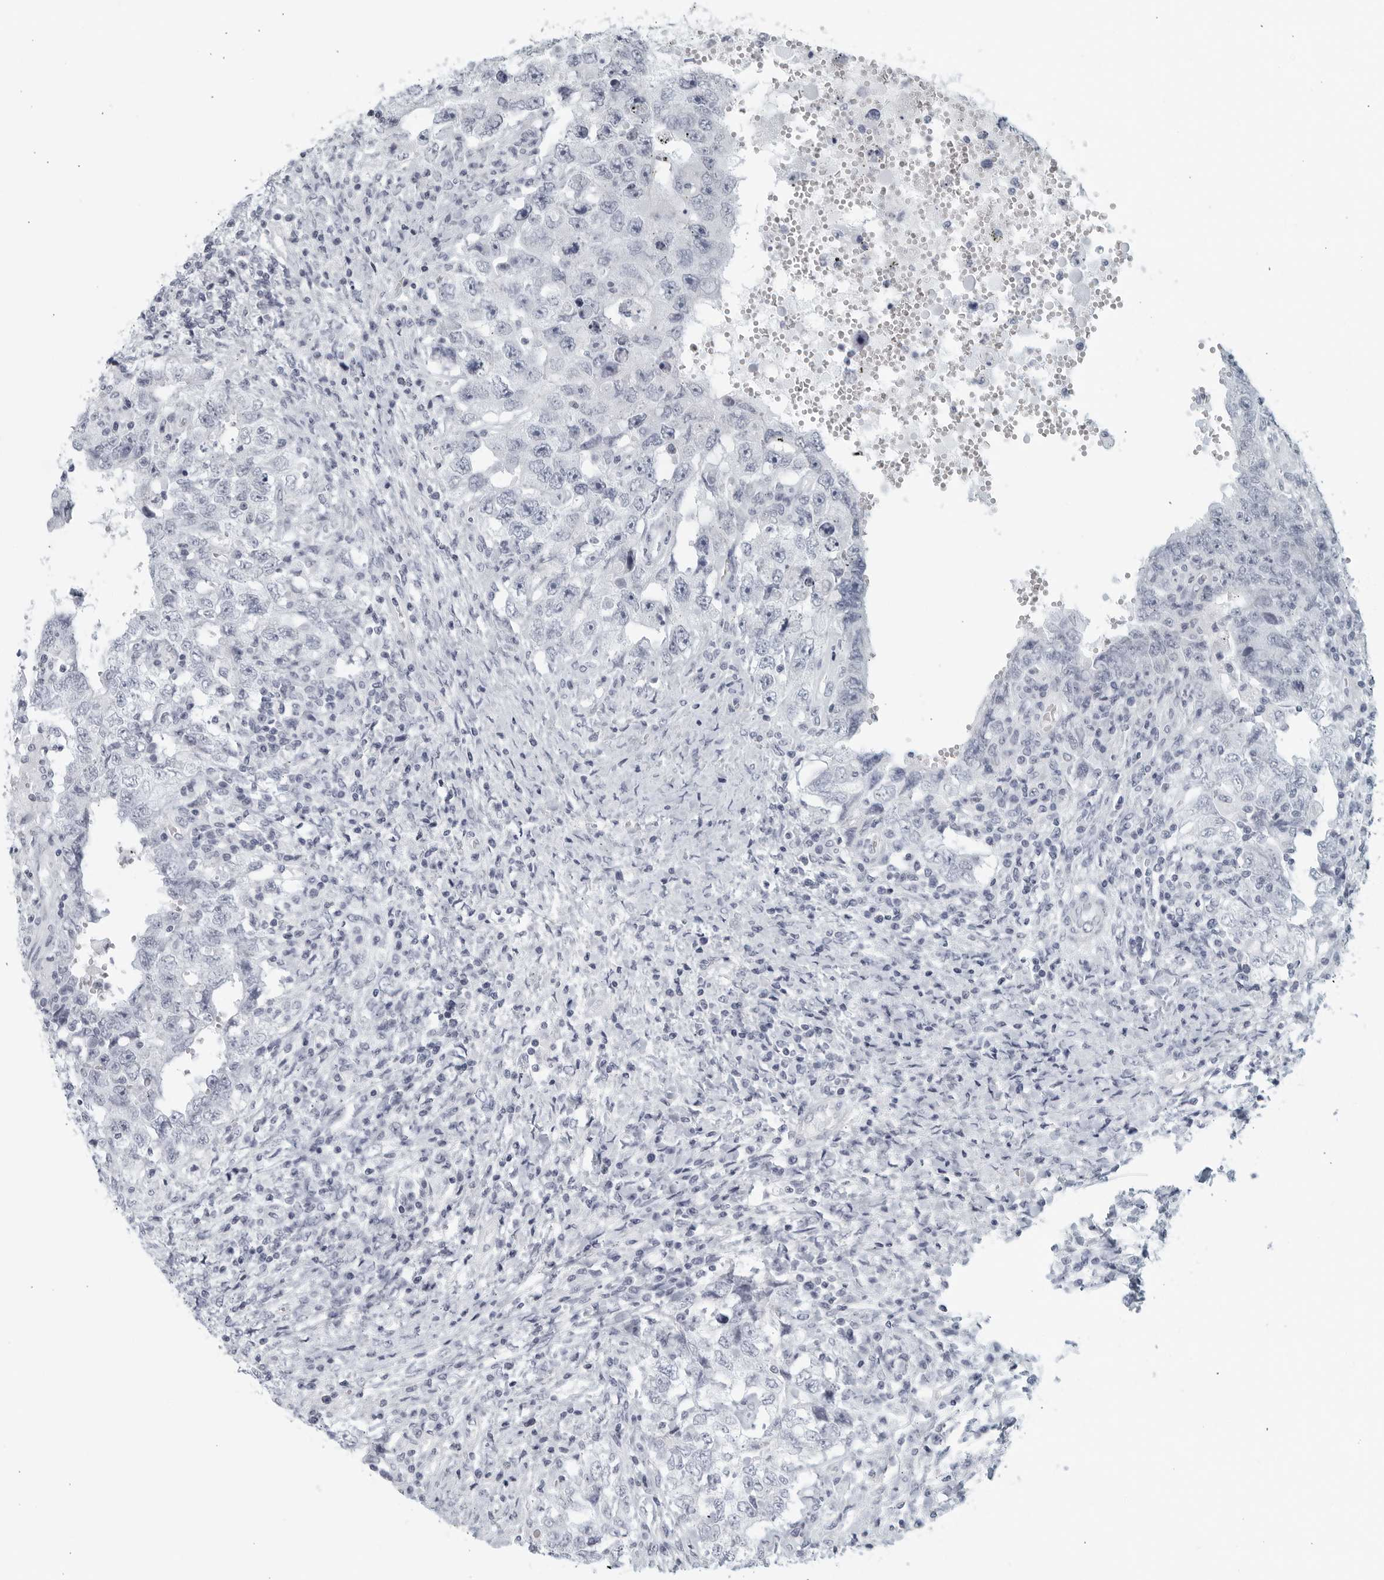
{"staining": {"intensity": "negative", "quantity": "none", "location": "none"}, "tissue": "testis cancer", "cell_type": "Tumor cells", "image_type": "cancer", "snomed": [{"axis": "morphology", "description": "Carcinoma, Embryonal, NOS"}, {"axis": "topography", "description": "Testis"}], "caption": "An immunohistochemistry image of testis embryonal carcinoma is shown. There is no staining in tumor cells of testis embryonal carcinoma.", "gene": "KLK7", "patient": {"sex": "male", "age": 26}}